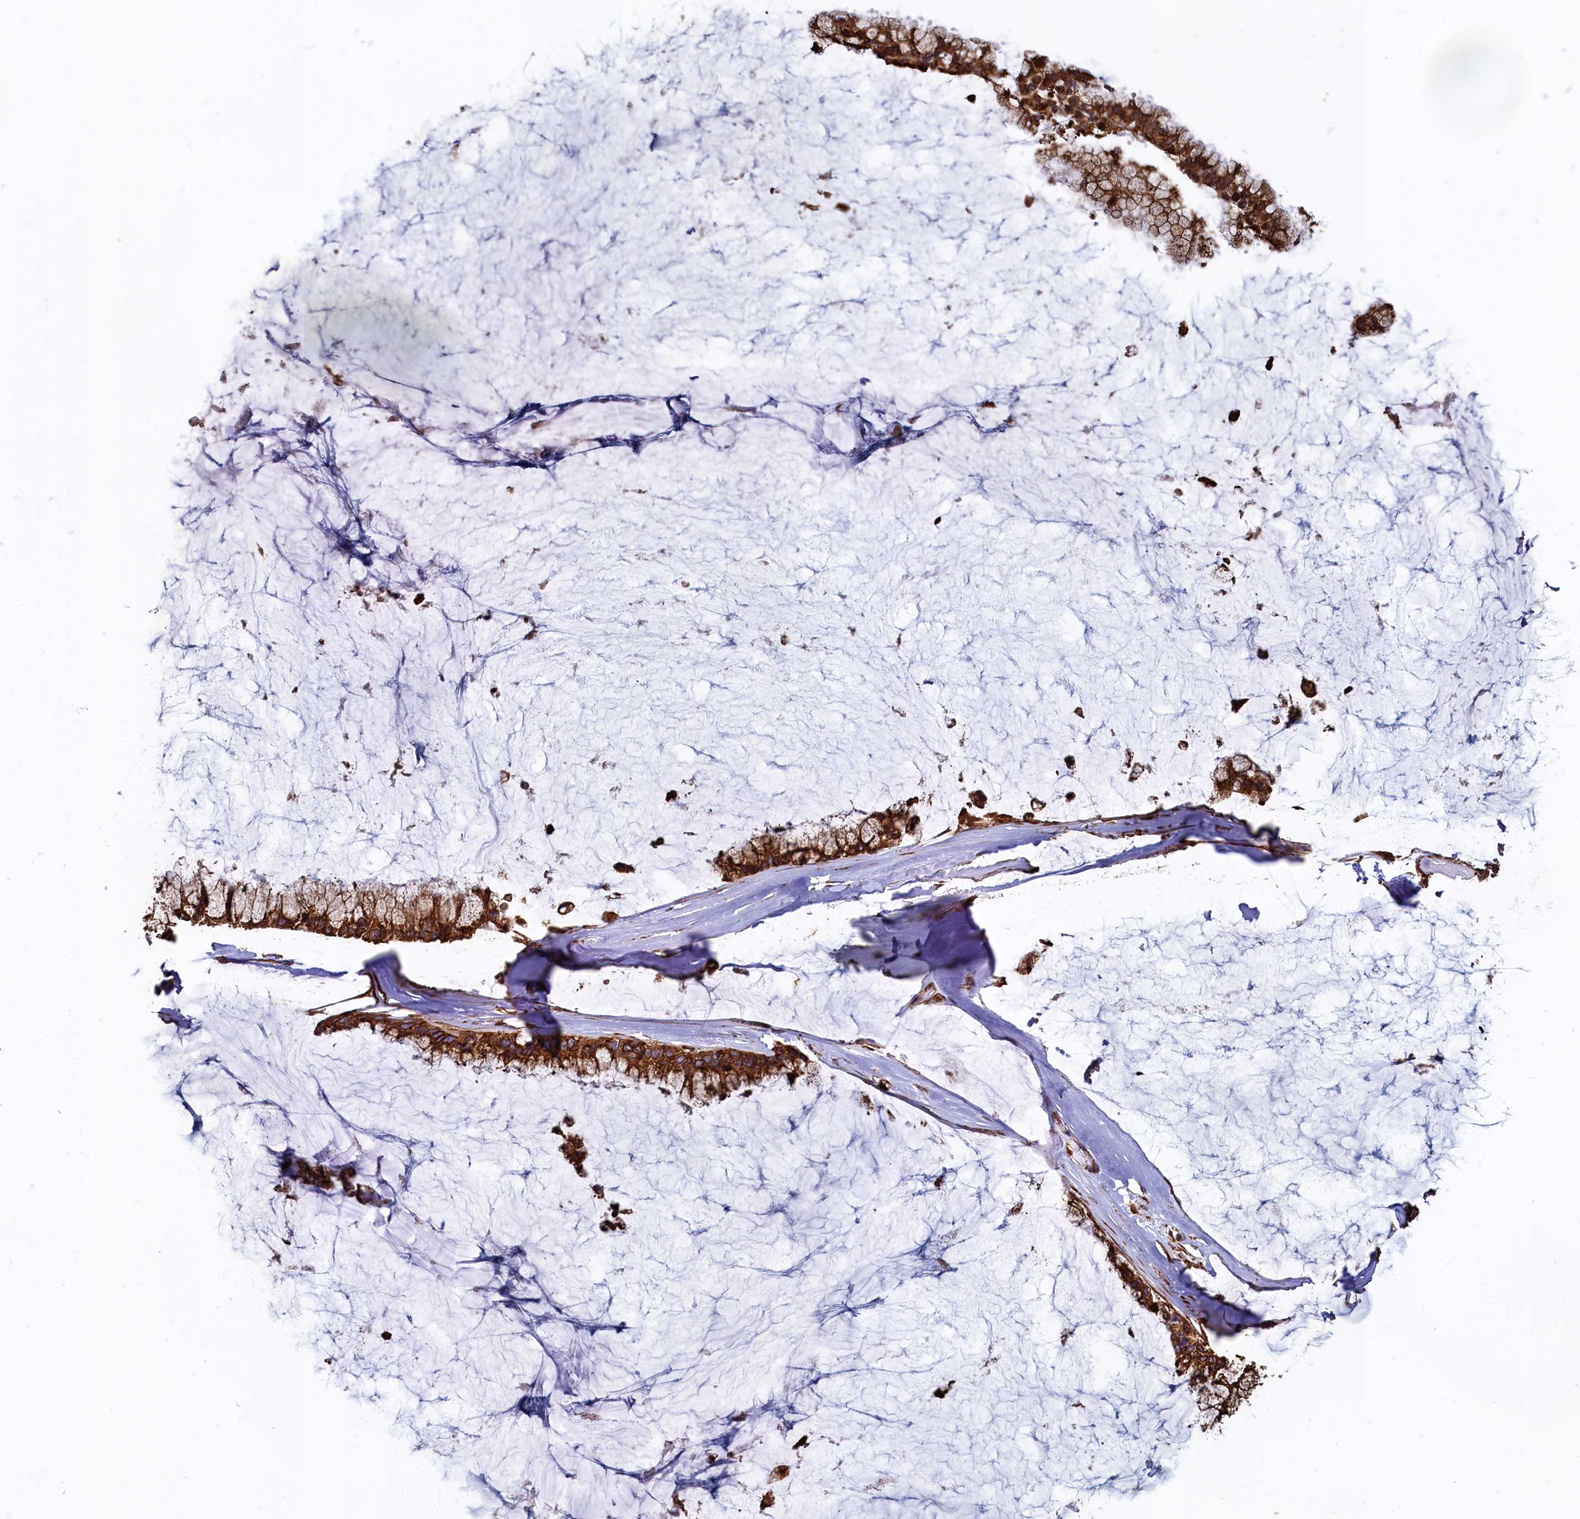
{"staining": {"intensity": "strong", "quantity": ">75%", "location": "cytoplasmic/membranous"}, "tissue": "ovarian cancer", "cell_type": "Tumor cells", "image_type": "cancer", "snomed": [{"axis": "morphology", "description": "Cystadenocarcinoma, mucinous, NOS"}, {"axis": "topography", "description": "Ovary"}], "caption": "An image showing strong cytoplasmic/membranous staining in about >75% of tumor cells in mucinous cystadenocarcinoma (ovarian), as visualized by brown immunohistochemical staining.", "gene": "NEURL1B", "patient": {"sex": "female", "age": 39}}